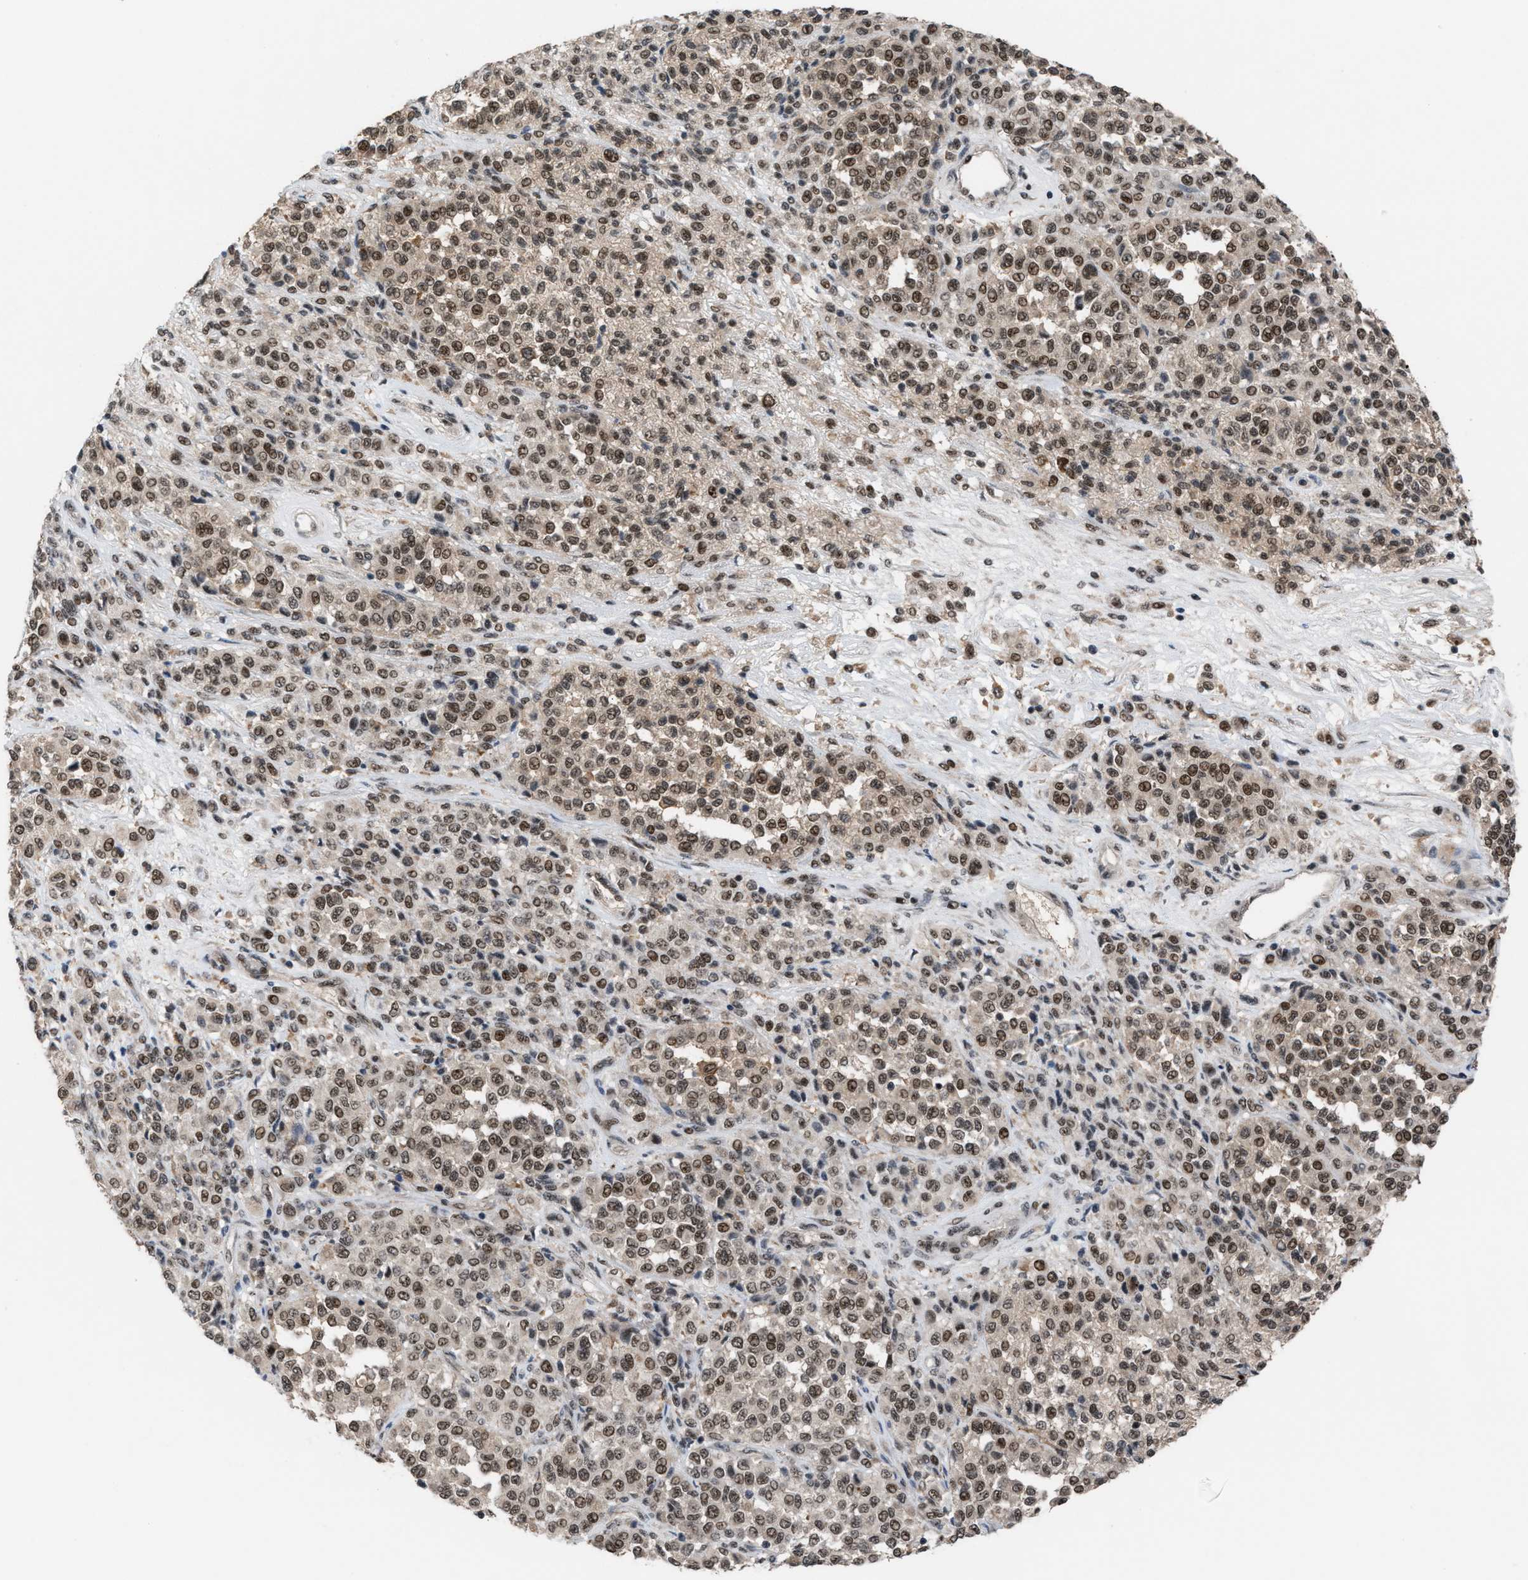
{"staining": {"intensity": "moderate", "quantity": ">75%", "location": "nuclear"}, "tissue": "melanoma", "cell_type": "Tumor cells", "image_type": "cancer", "snomed": [{"axis": "morphology", "description": "Malignant melanoma, Metastatic site"}, {"axis": "topography", "description": "Pancreas"}], "caption": "This is an image of immunohistochemistry staining of malignant melanoma (metastatic site), which shows moderate positivity in the nuclear of tumor cells.", "gene": "PRPF4", "patient": {"sex": "female", "age": 30}}